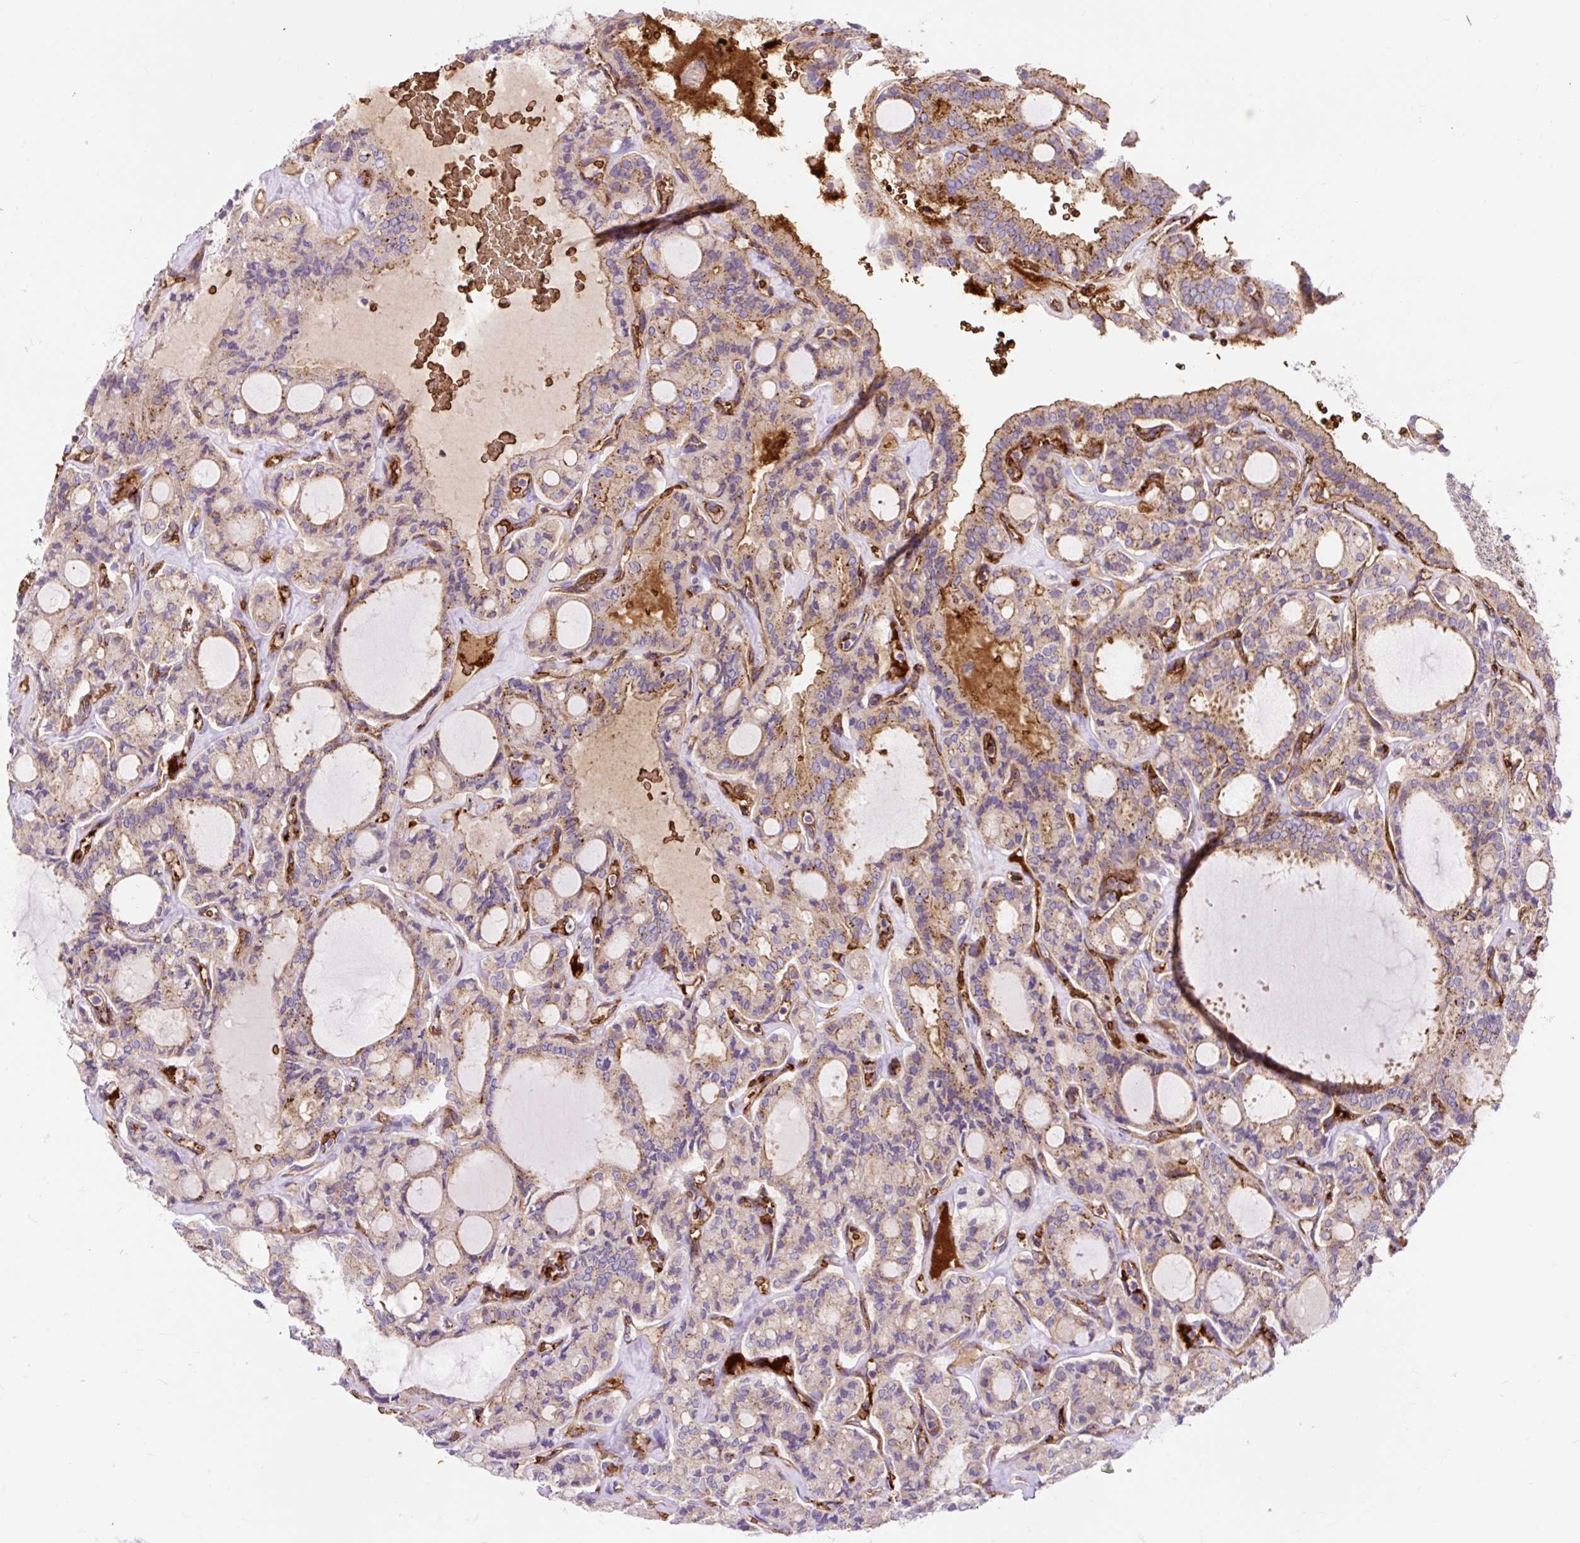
{"staining": {"intensity": "moderate", "quantity": "<25%", "location": "cytoplasmic/membranous"}, "tissue": "thyroid cancer", "cell_type": "Tumor cells", "image_type": "cancer", "snomed": [{"axis": "morphology", "description": "Papillary adenocarcinoma, NOS"}, {"axis": "topography", "description": "Thyroid gland"}], "caption": "Immunohistochemistry (IHC) photomicrograph of thyroid cancer stained for a protein (brown), which displays low levels of moderate cytoplasmic/membranous staining in about <25% of tumor cells.", "gene": "HIP1R", "patient": {"sex": "male", "age": 87}}